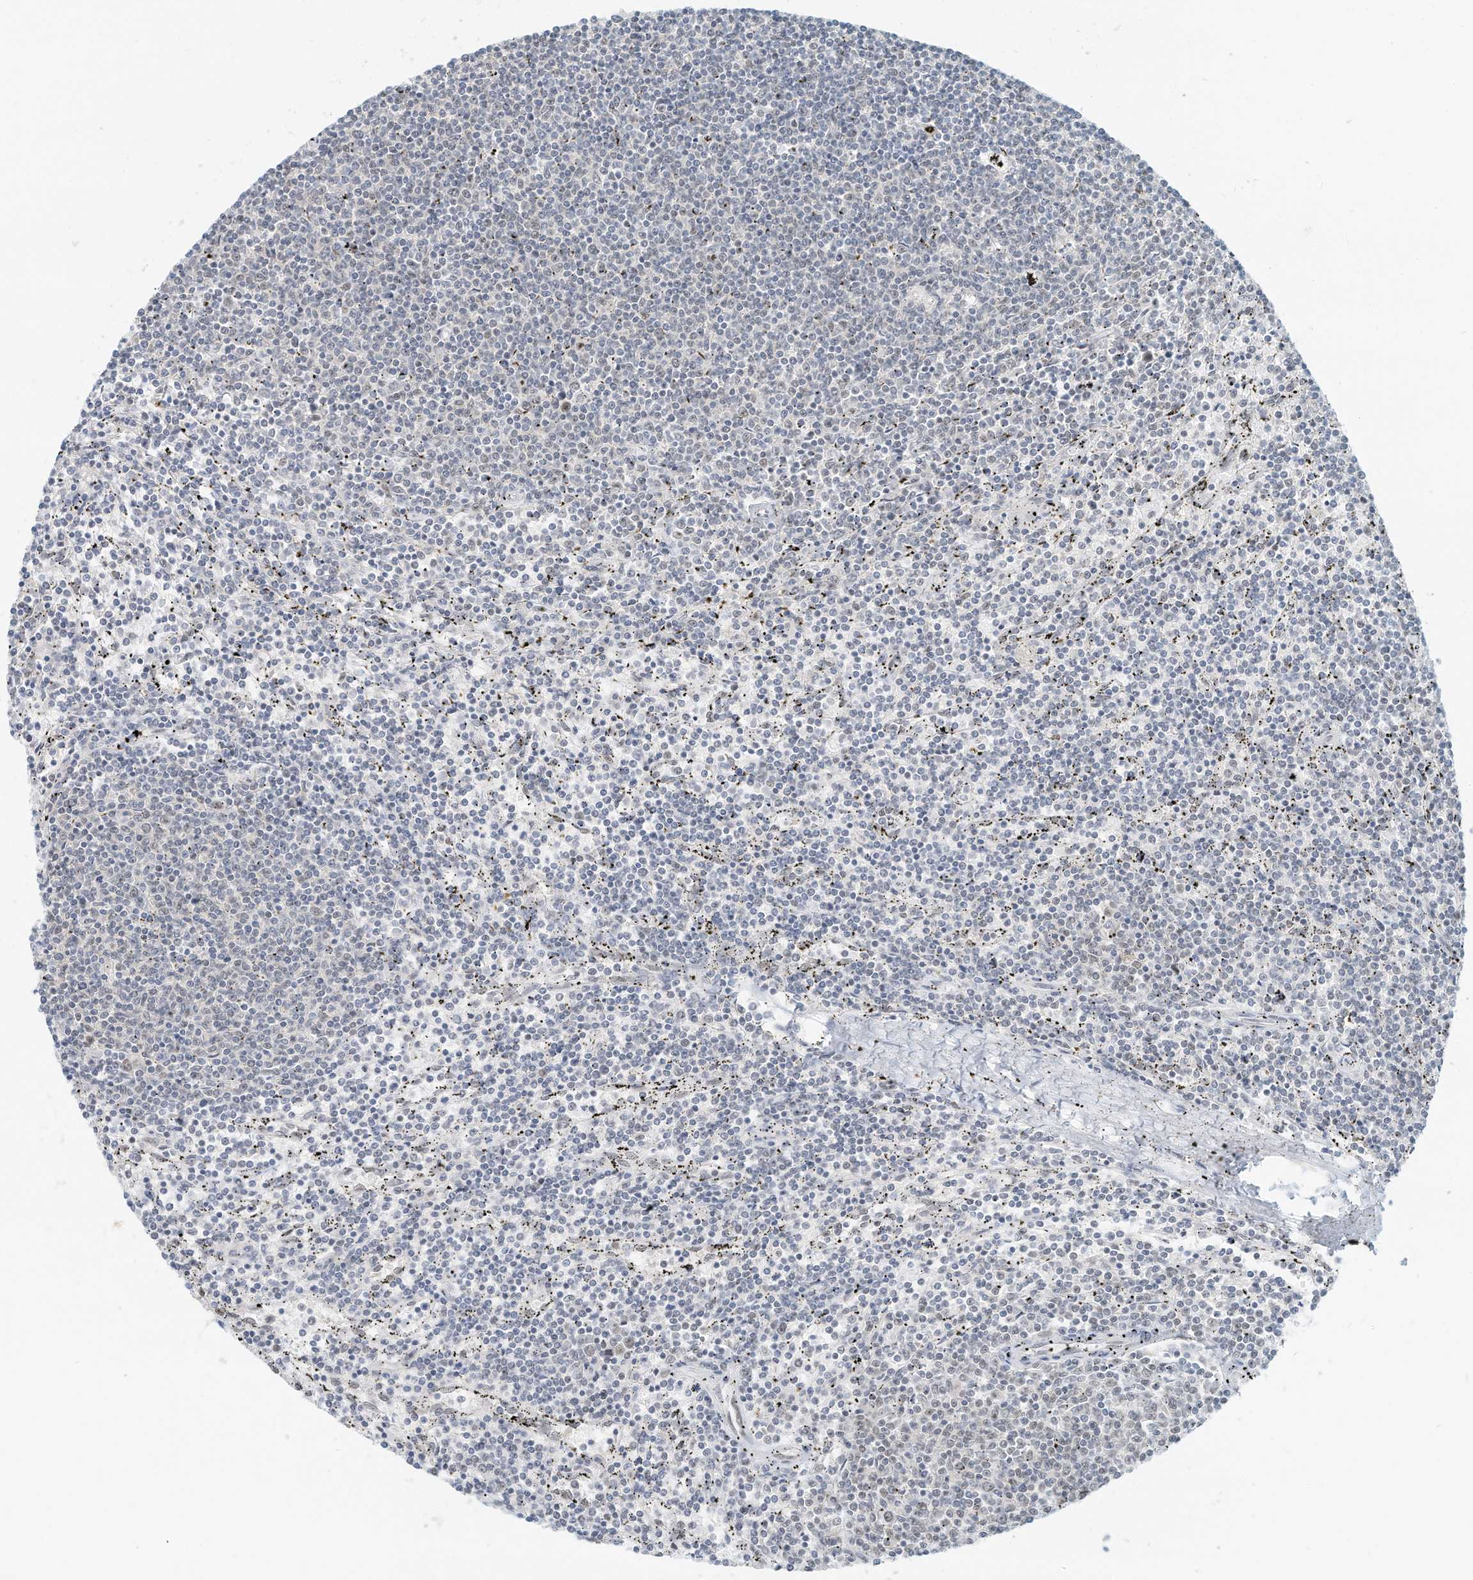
{"staining": {"intensity": "negative", "quantity": "none", "location": "none"}, "tissue": "lymphoma", "cell_type": "Tumor cells", "image_type": "cancer", "snomed": [{"axis": "morphology", "description": "Malignant lymphoma, non-Hodgkin's type, Low grade"}, {"axis": "topography", "description": "Spleen"}], "caption": "The immunohistochemistry (IHC) photomicrograph has no significant expression in tumor cells of lymphoma tissue.", "gene": "PGC", "patient": {"sex": "female", "age": 50}}